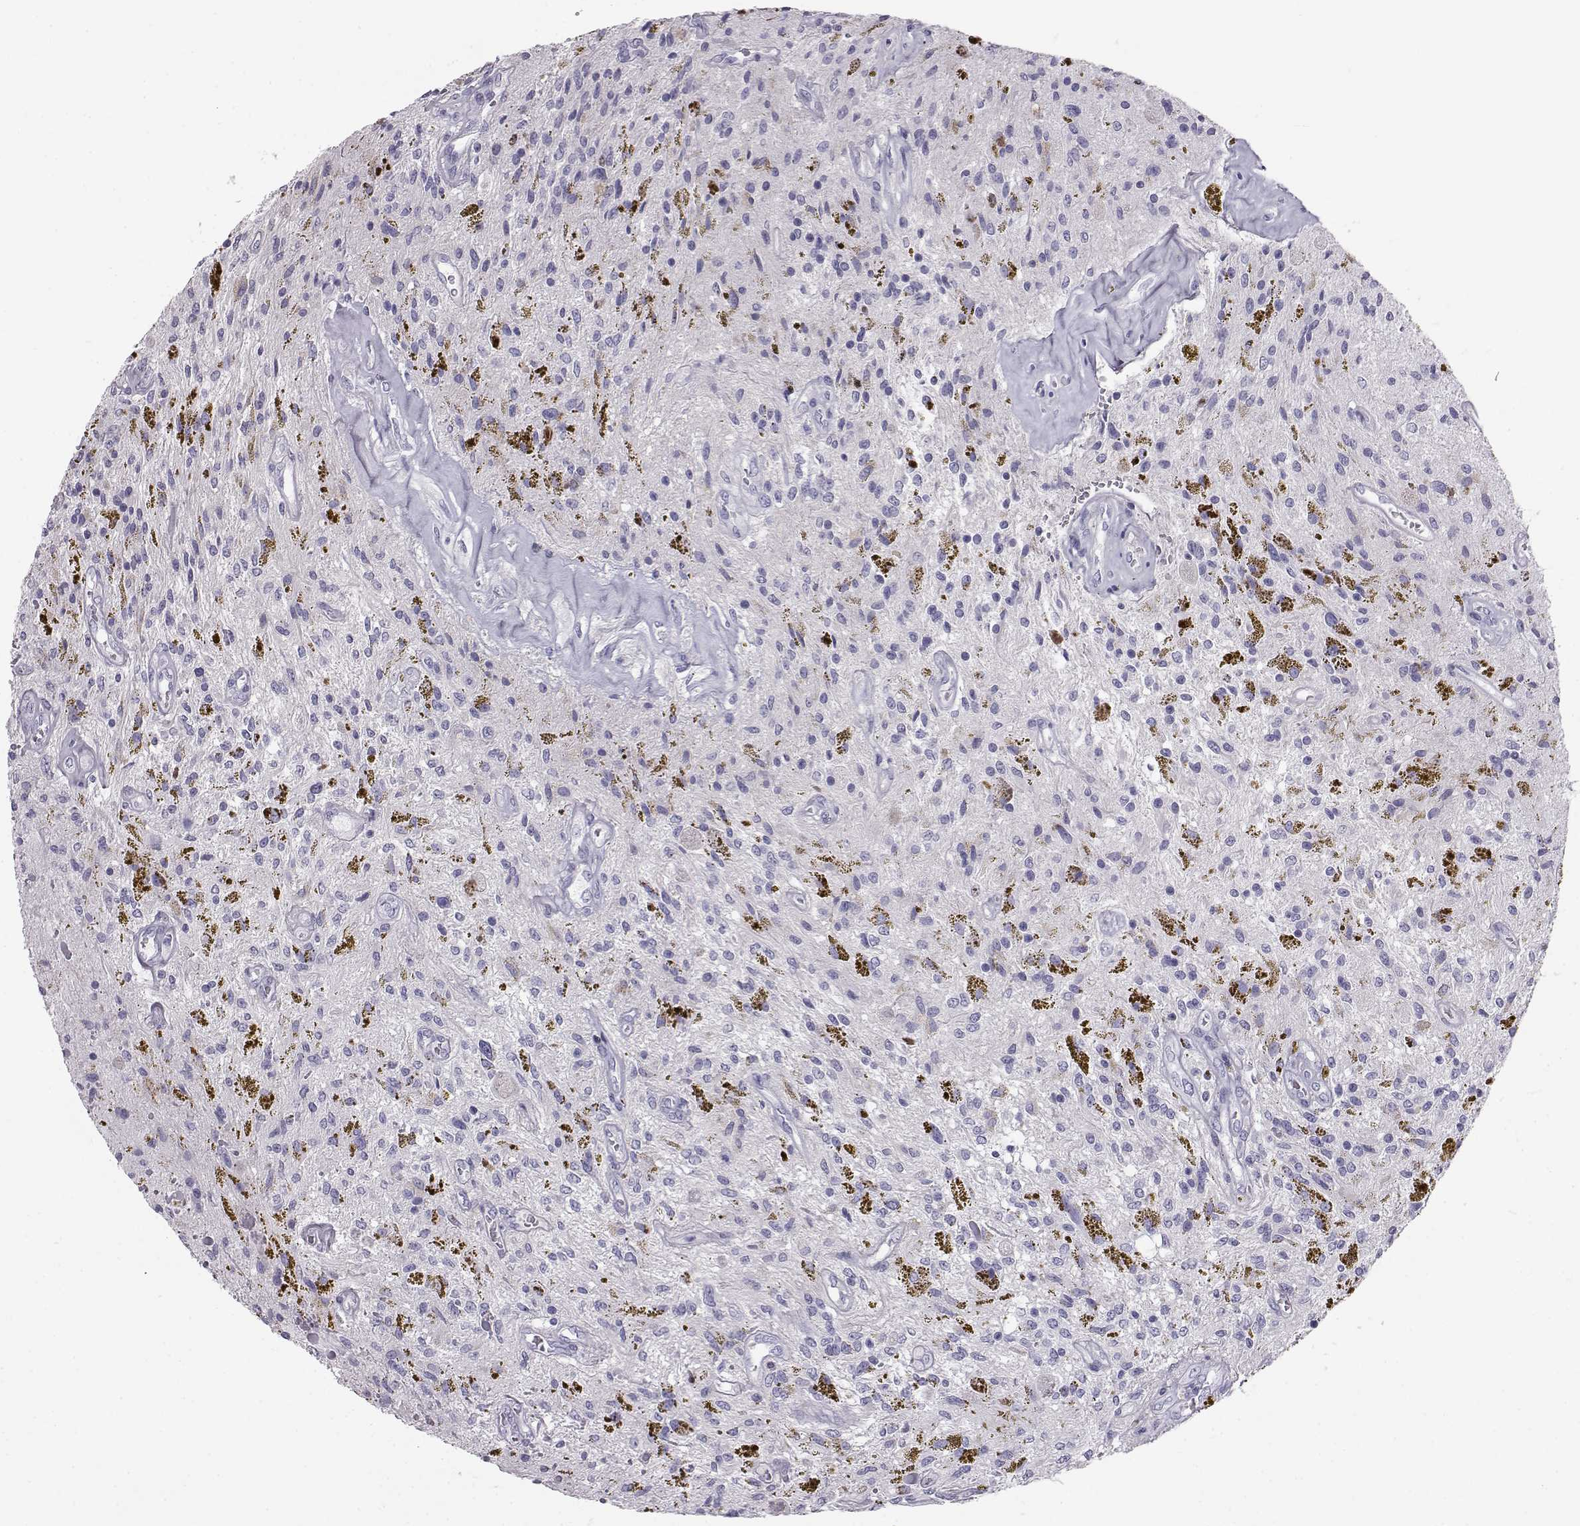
{"staining": {"intensity": "negative", "quantity": "none", "location": "none"}, "tissue": "glioma", "cell_type": "Tumor cells", "image_type": "cancer", "snomed": [{"axis": "morphology", "description": "Glioma, malignant, Low grade"}, {"axis": "topography", "description": "Cerebellum"}], "caption": "A high-resolution histopathology image shows immunohistochemistry (IHC) staining of malignant glioma (low-grade), which reveals no significant staining in tumor cells.", "gene": "ITLN2", "patient": {"sex": "female", "age": 14}}